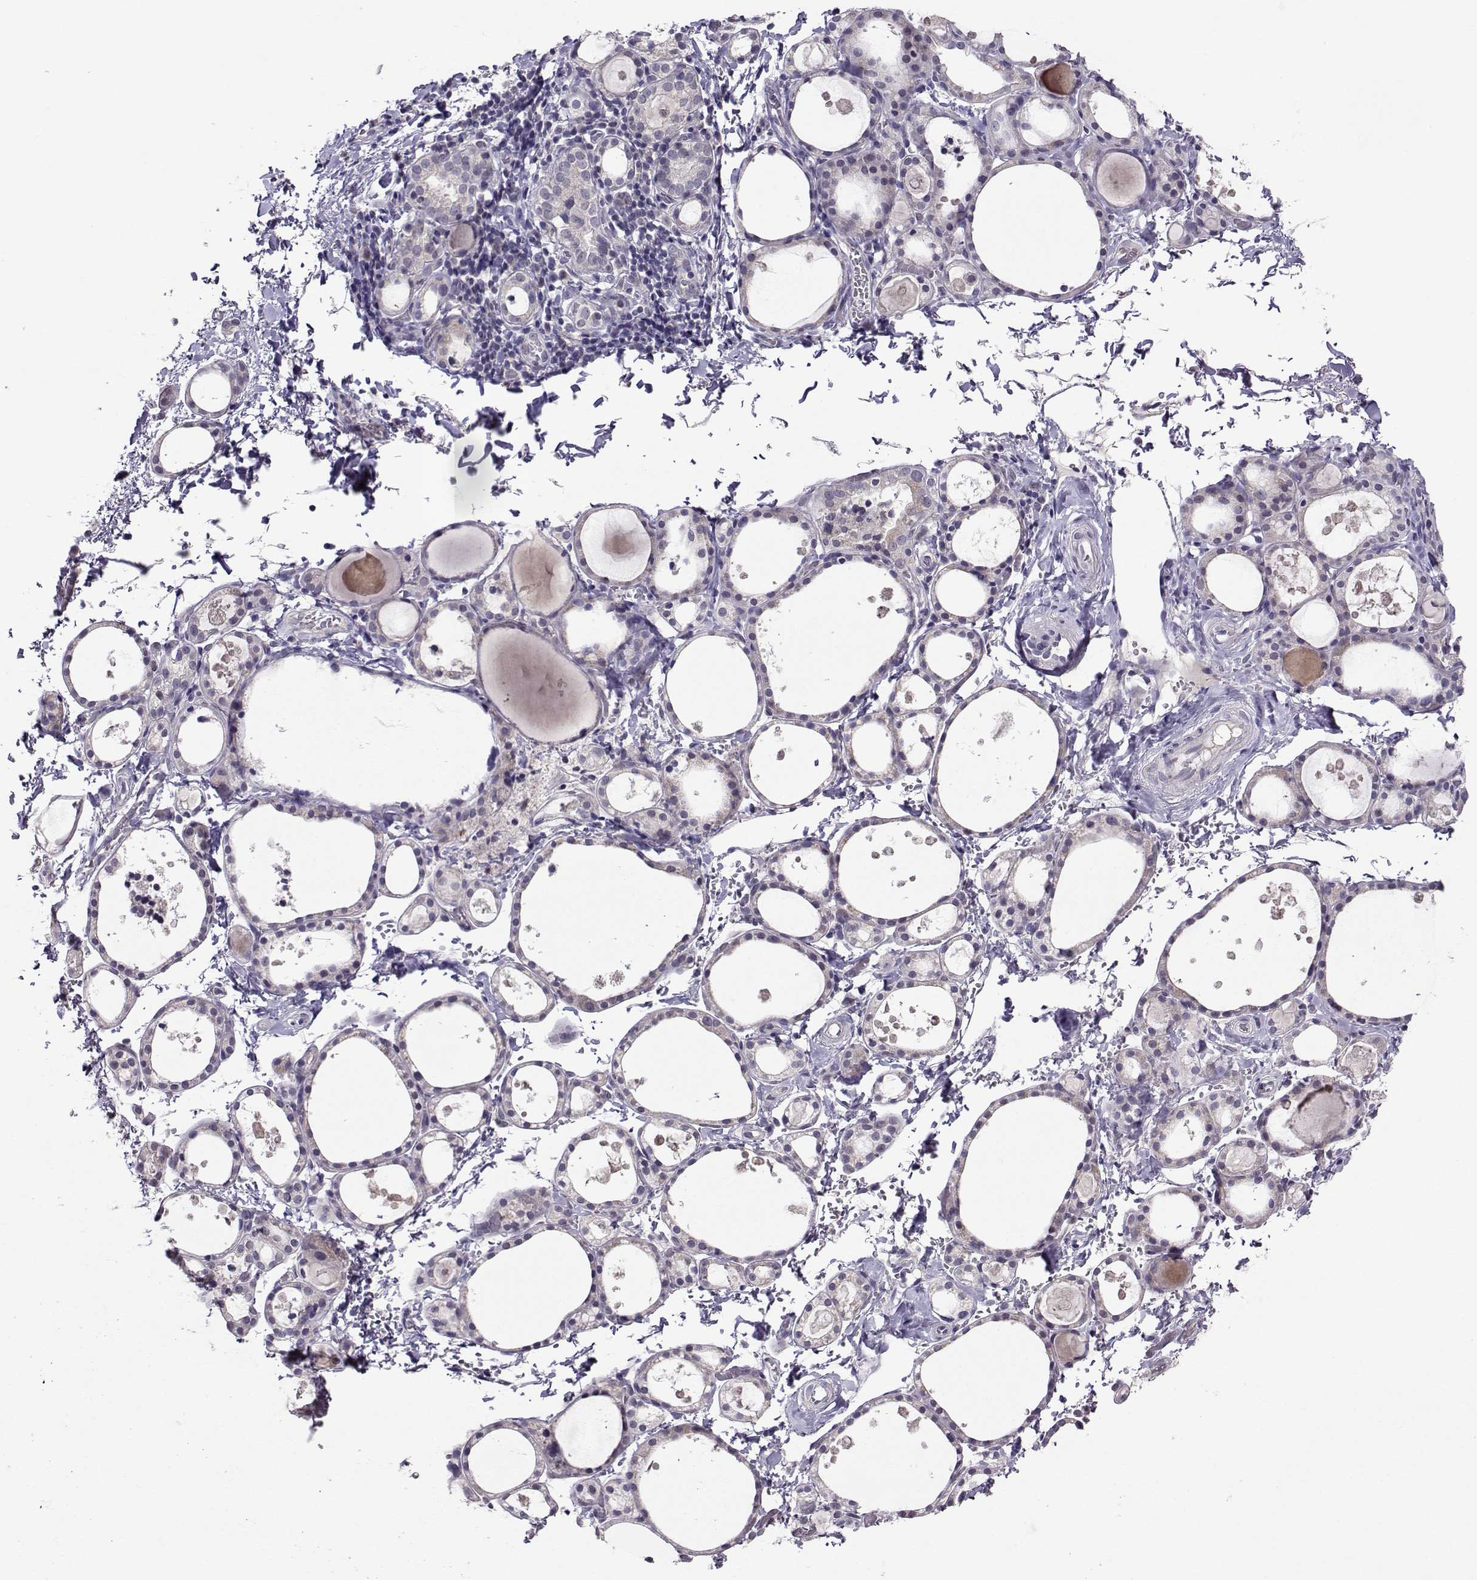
{"staining": {"intensity": "negative", "quantity": "none", "location": "none"}, "tissue": "thyroid gland", "cell_type": "Glandular cells", "image_type": "normal", "snomed": [{"axis": "morphology", "description": "Normal tissue, NOS"}, {"axis": "topography", "description": "Thyroid gland"}], "caption": "This image is of normal thyroid gland stained with immunohistochemistry (IHC) to label a protein in brown with the nuclei are counter-stained blue. There is no positivity in glandular cells. The staining was performed using DAB (3,3'-diaminobenzidine) to visualize the protein expression in brown, while the nuclei were stained in blue with hematoxylin (Magnification: 20x).", "gene": "DDX20", "patient": {"sex": "male", "age": 68}}